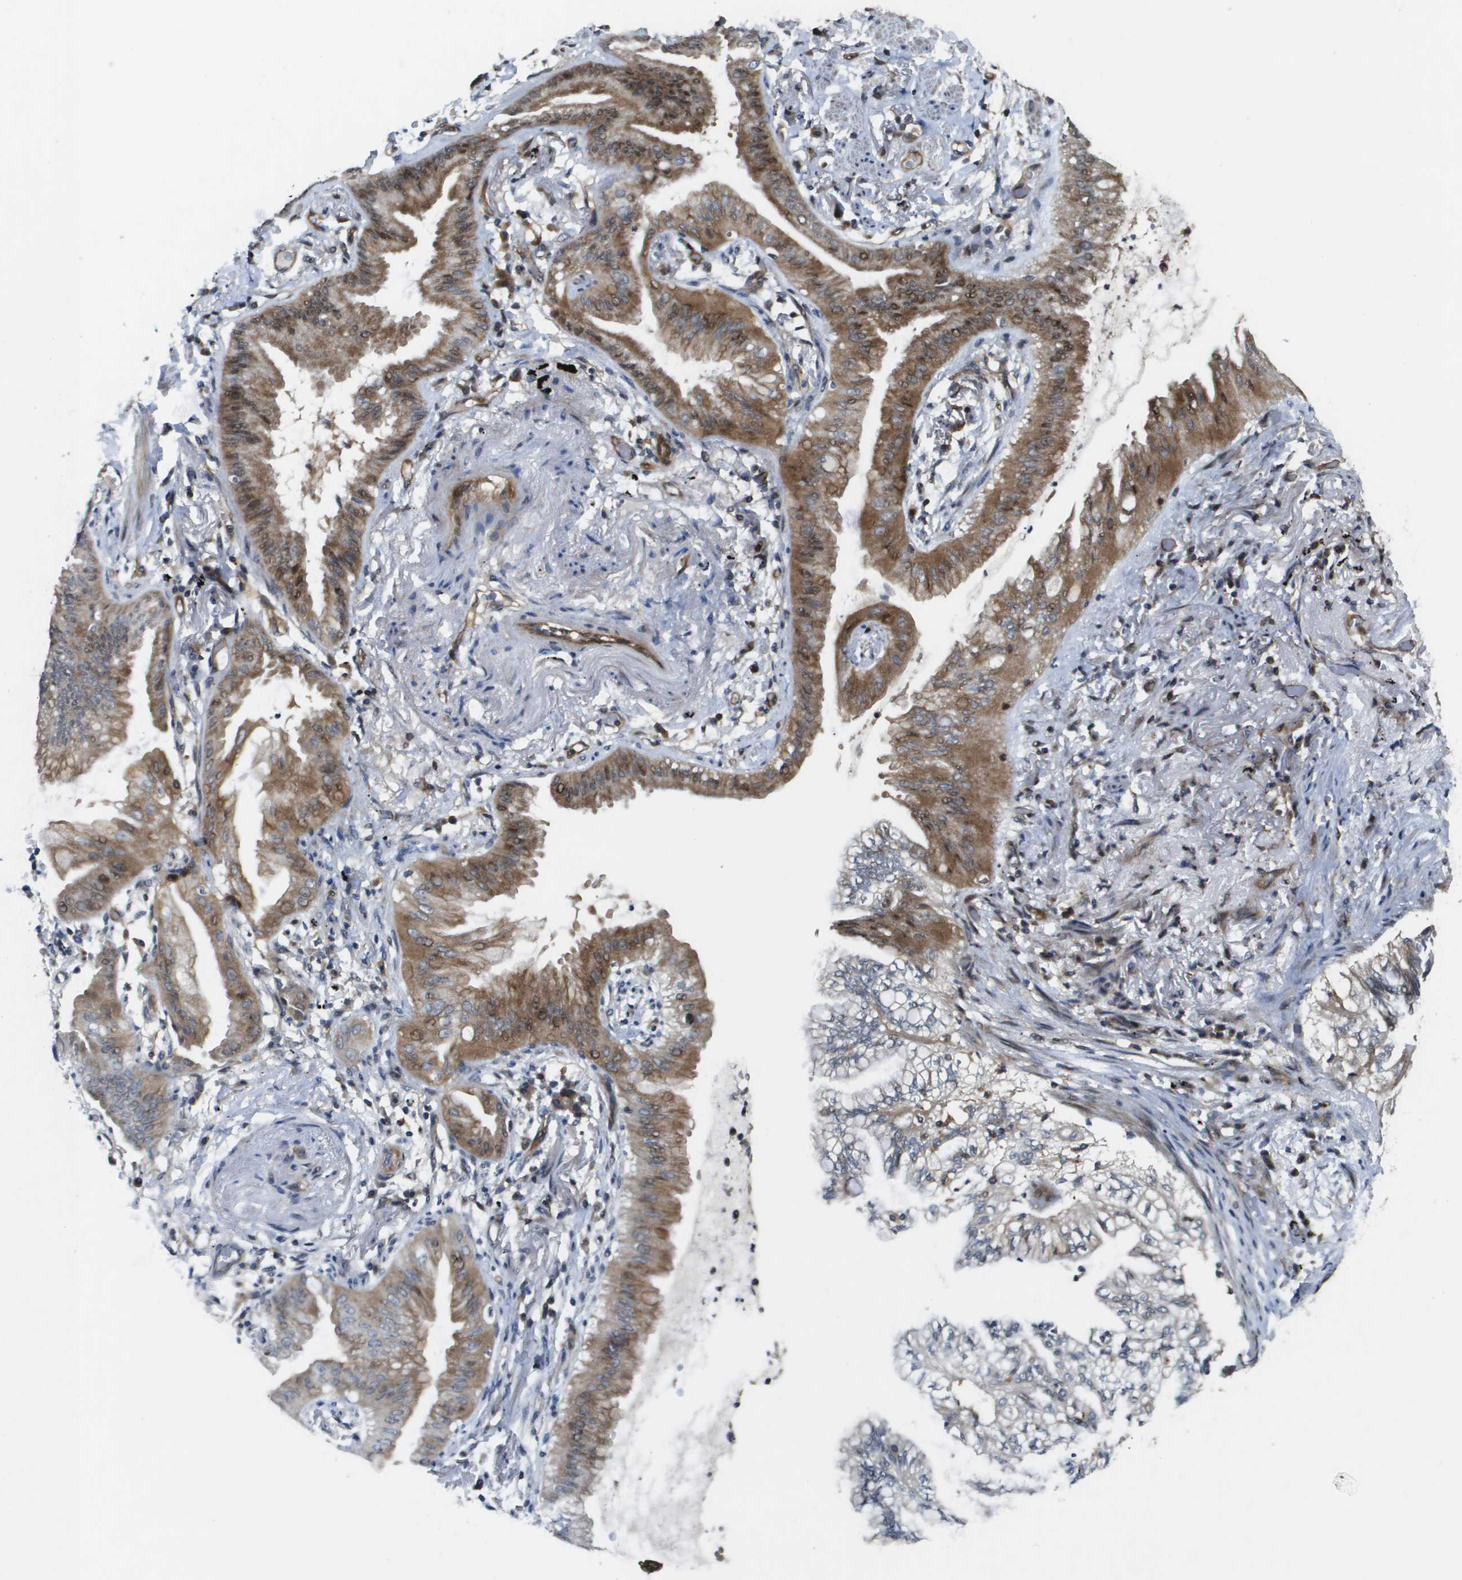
{"staining": {"intensity": "moderate", "quantity": ">75%", "location": "cytoplasmic/membranous"}, "tissue": "lung cancer", "cell_type": "Tumor cells", "image_type": "cancer", "snomed": [{"axis": "morphology", "description": "Normal tissue, NOS"}, {"axis": "morphology", "description": "Adenocarcinoma, NOS"}, {"axis": "topography", "description": "Bronchus"}, {"axis": "topography", "description": "Lung"}], "caption": "Moderate cytoplasmic/membranous staining for a protein is identified in about >75% of tumor cells of lung adenocarcinoma using immunohistochemistry (IHC).", "gene": "SCN4B", "patient": {"sex": "female", "age": 70}}